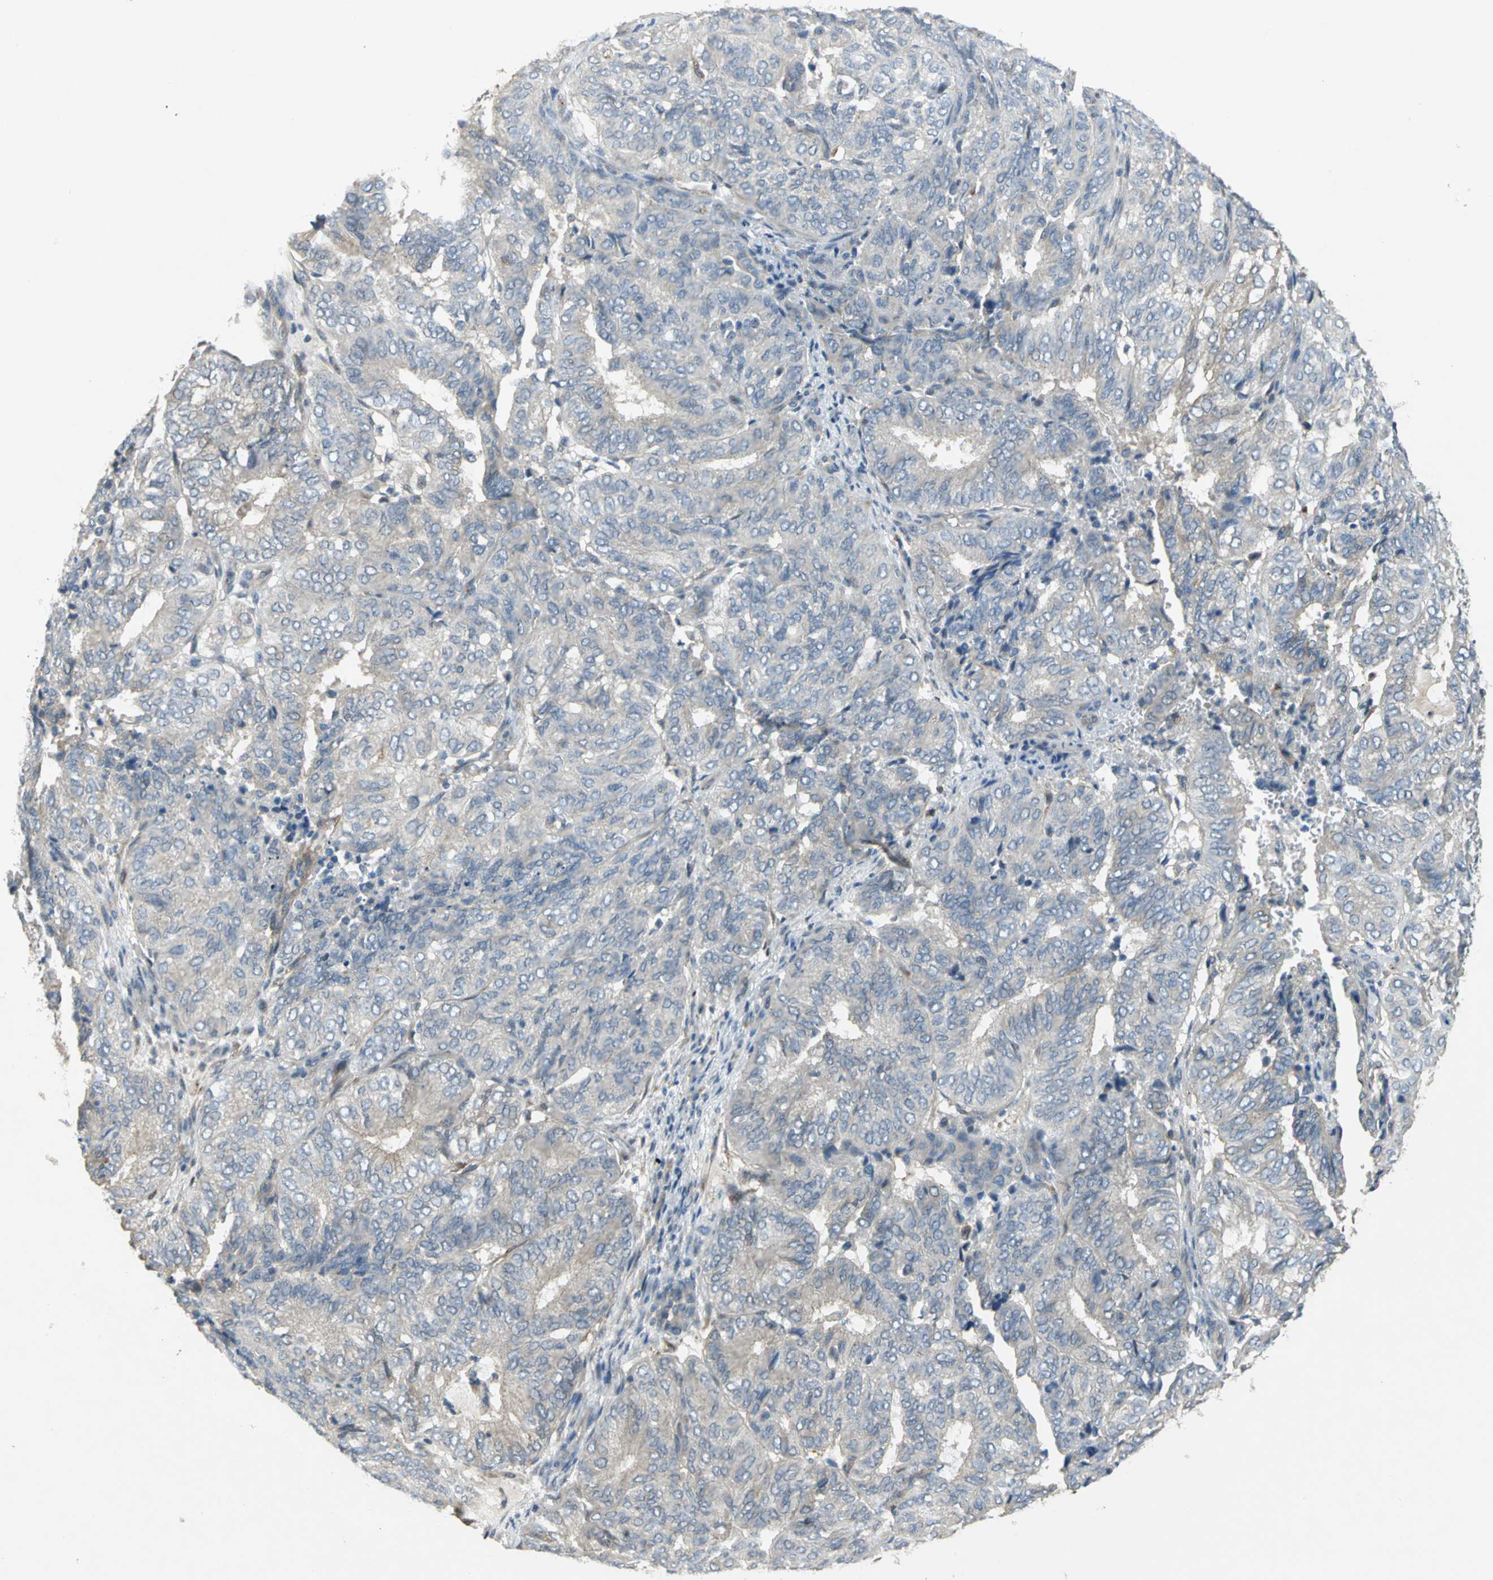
{"staining": {"intensity": "weak", "quantity": "<25%", "location": "cytoplasmic/membranous"}, "tissue": "endometrial cancer", "cell_type": "Tumor cells", "image_type": "cancer", "snomed": [{"axis": "morphology", "description": "Adenocarcinoma, NOS"}, {"axis": "topography", "description": "Uterus"}], "caption": "An image of human endometrial adenocarcinoma is negative for staining in tumor cells.", "gene": "IL17RB", "patient": {"sex": "female", "age": 60}}